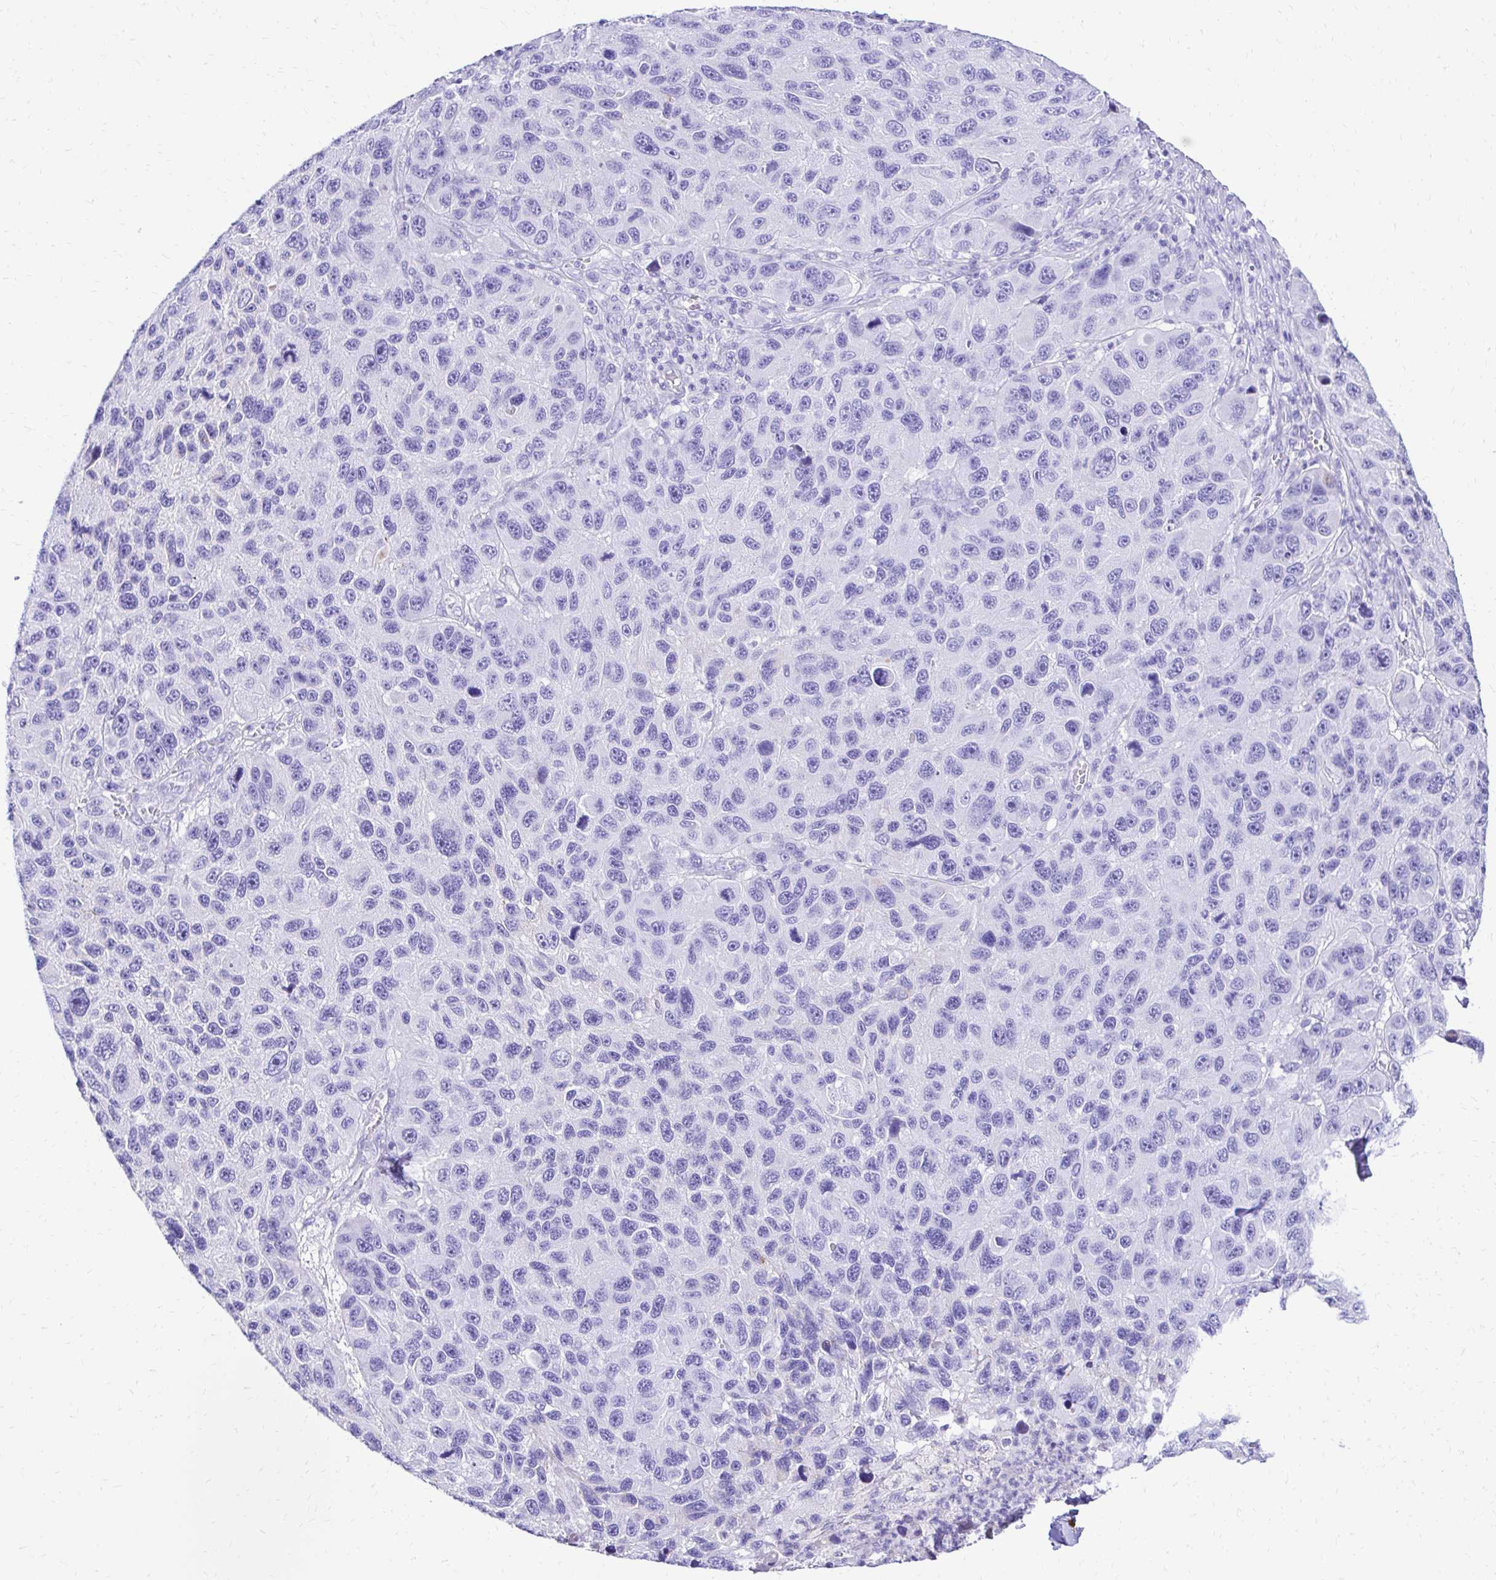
{"staining": {"intensity": "negative", "quantity": "none", "location": "none"}, "tissue": "melanoma", "cell_type": "Tumor cells", "image_type": "cancer", "snomed": [{"axis": "morphology", "description": "Malignant melanoma, NOS"}, {"axis": "topography", "description": "Skin"}], "caption": "This is an immunohistochemistry (IHC) photomicrograph of human melanoma. There is no positivity in tumor cells.", "gene": "S100G", "patient": {"sex": "male", "age": 53}}